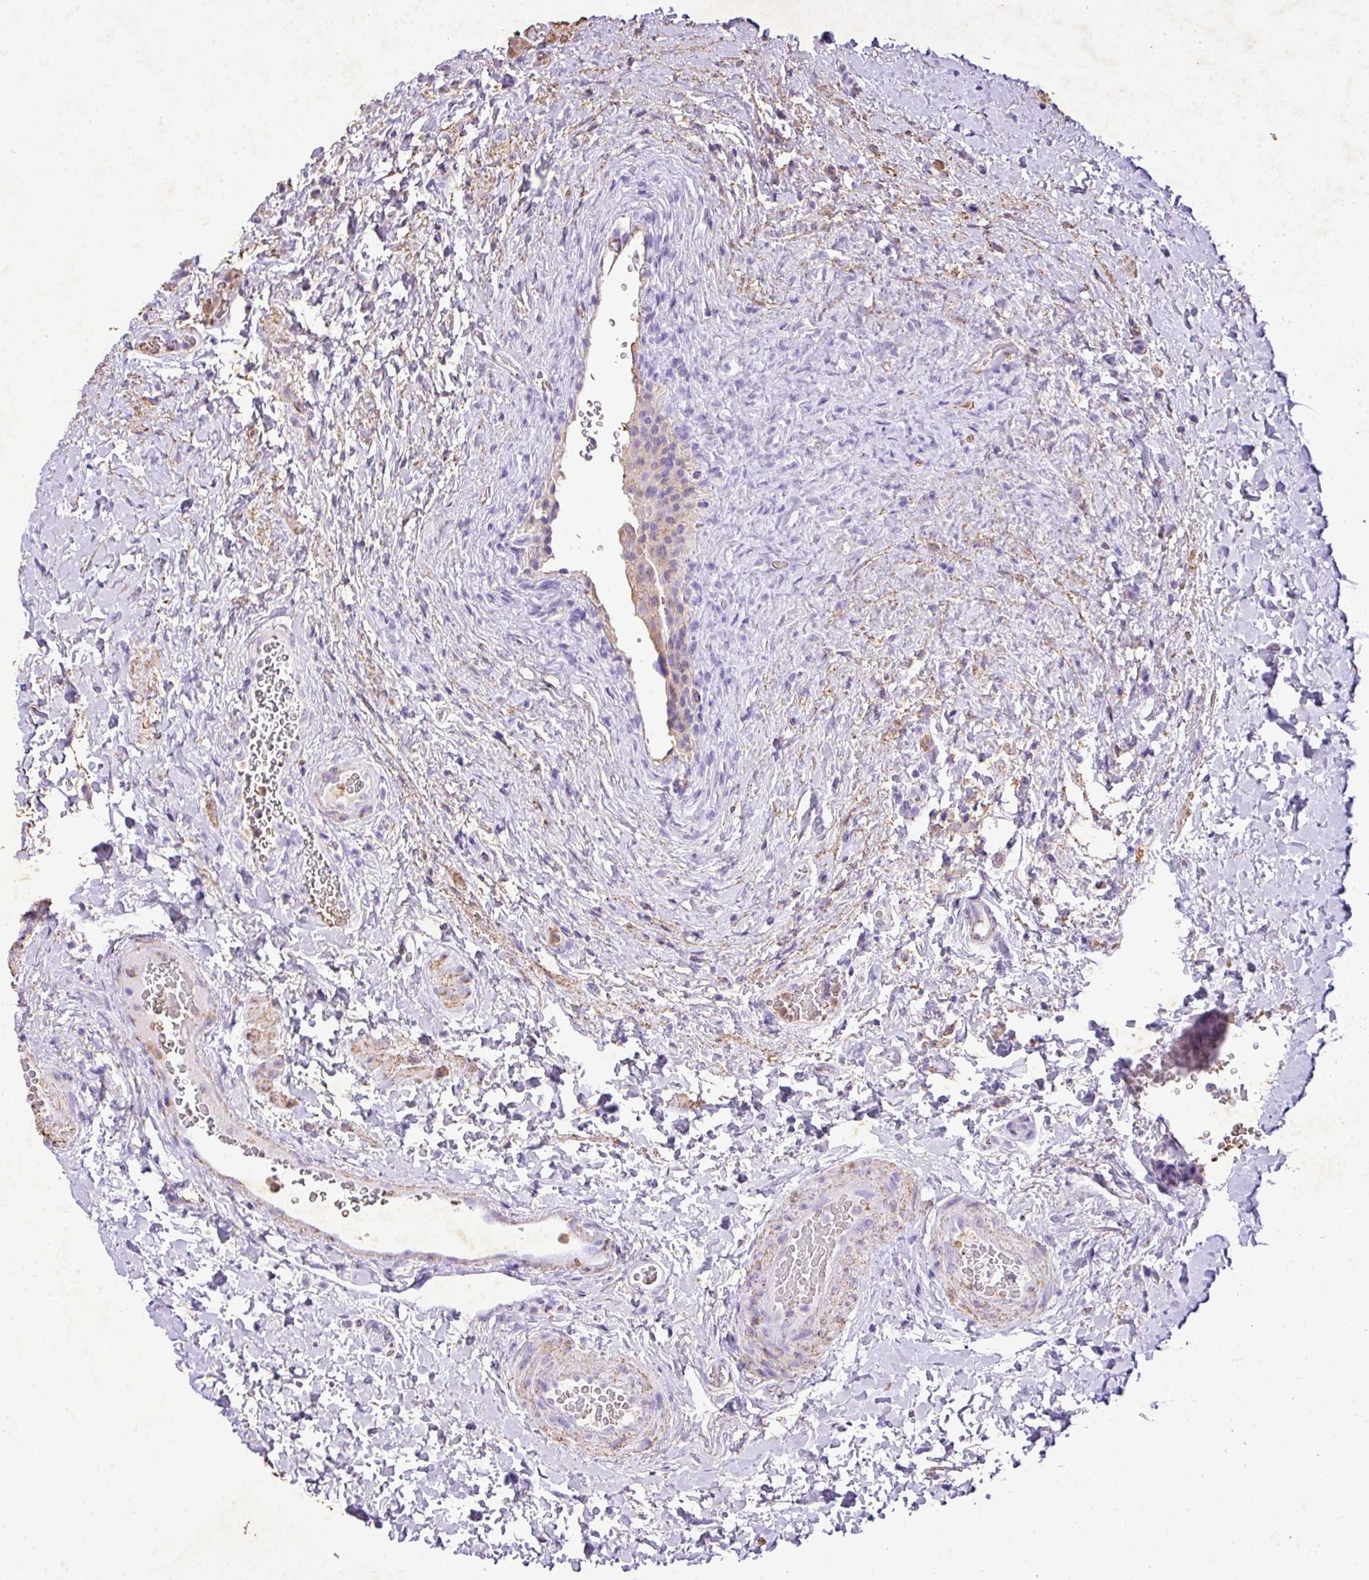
{"staining": {"intensity": "moderate", "quantity": "<25%", "location": "cytoplasmic/membranous"}, "tissue": "urinary bladder", "cell_type": "Urothelial cells", "image_type": "normal", "snomed": [{"axis": "morphology", "description": "Normal tissue, NOS"}, {"axis": "topography", "description": "Urinary bladder"}], "caption": "Urothelial cells display low levels of moderate cytoplasmic/membranous staining in about <25% of cells in benign urinary bladder.", "gene": "KCNJ11", "patient": {"sex": "female", "age": 27}}